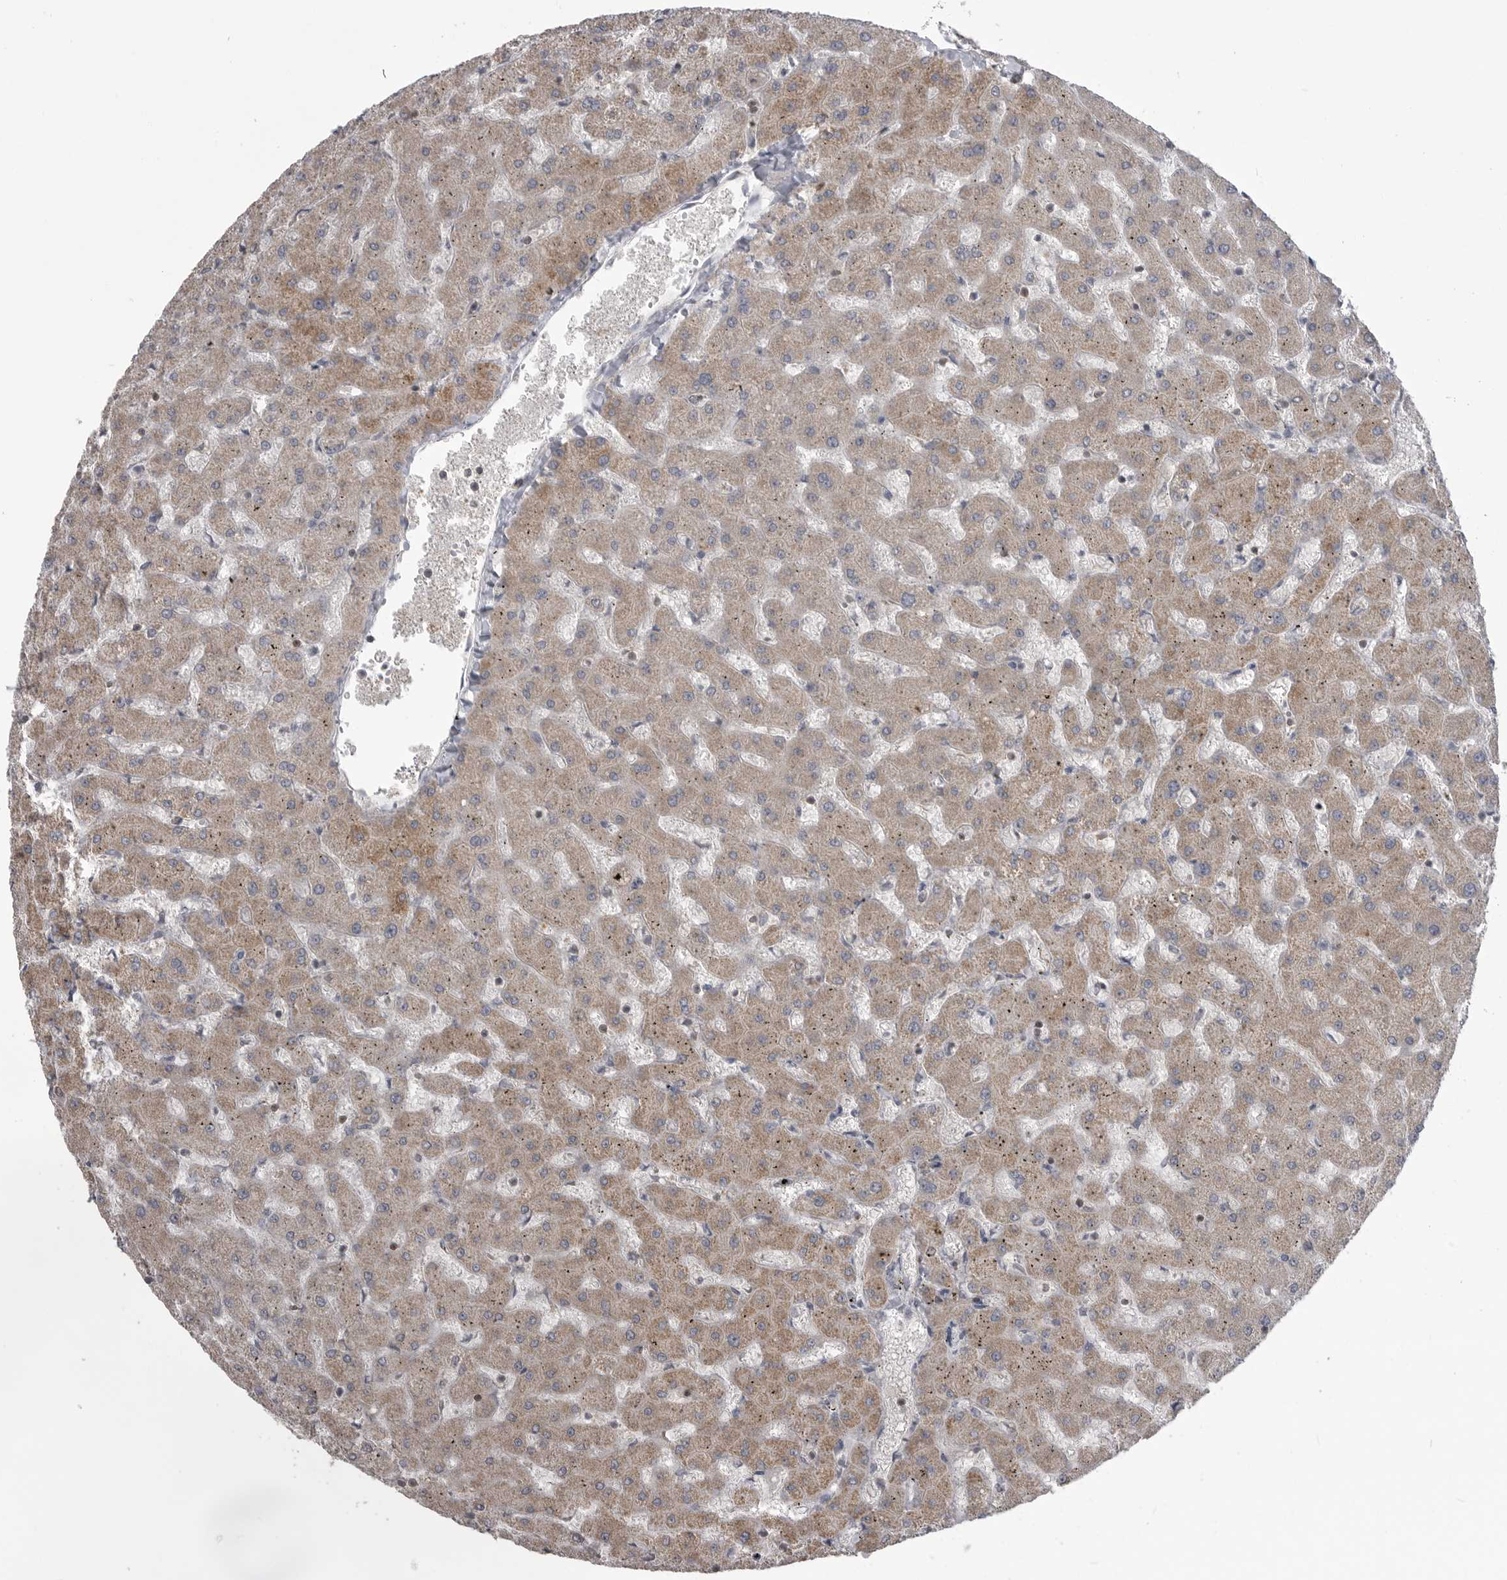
{"staining": {"intensity": "moderate", "quantity": ">75%", "location": "cytoplasmic/membranous,nuclear"}, "tissue": "liver", "cell_type": "Cholangiocytes", "image_type": "normal", "snomed": [{"axis": "morphology", "description": "Normal tissue, NOS"}, {"axis": "topography", "description": "Liver"}], "caption": "This micrograph shows immunohistochemistry staining of benign human liver, with medium moderate cytoplasmic/membranous,nuclear expression in about >75% of cholangiocytes.", "gene": "MAPK13", "patient": {"sex": "female", "age": 63}}